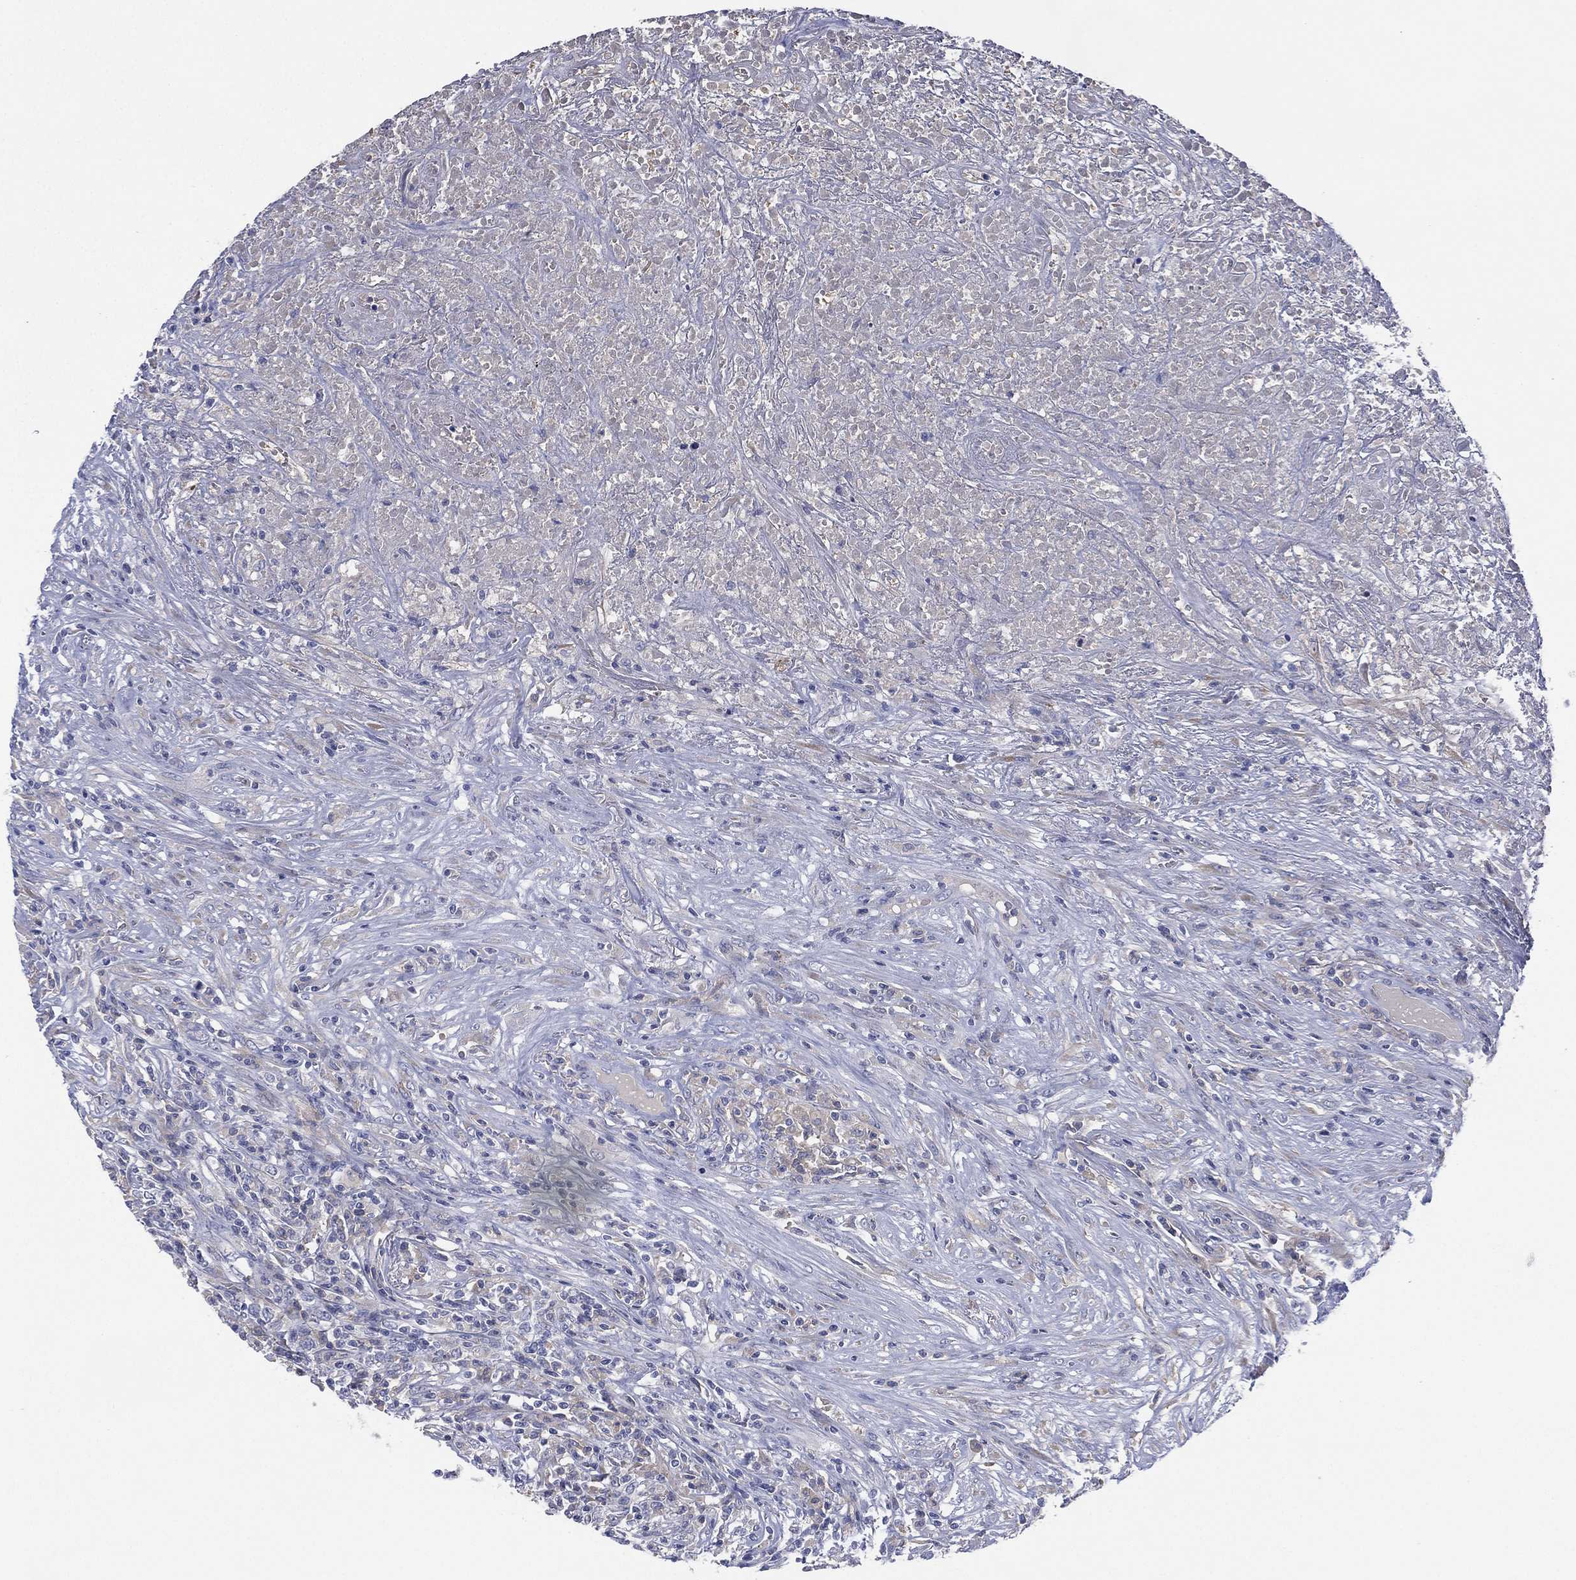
{"staining": {"intensity": "negative", "quantity": "none", "location": "none"}, "tissue": "lymphoma", "cell_type": "Tumor cells", "image_type": "cancer", "snomed": [{"axis": "morphology", "description": "Malignant lymphoma, non-Hodgkin's type, High grade"}, {"axis": "topography", "description": "Lung"}], "caption": "There is no significant expression in tumor cells of lymphoma. Nuclei are stained in blue.", "gene": "CYP2D6", "patient": {"sex": "male", "age": 79}}